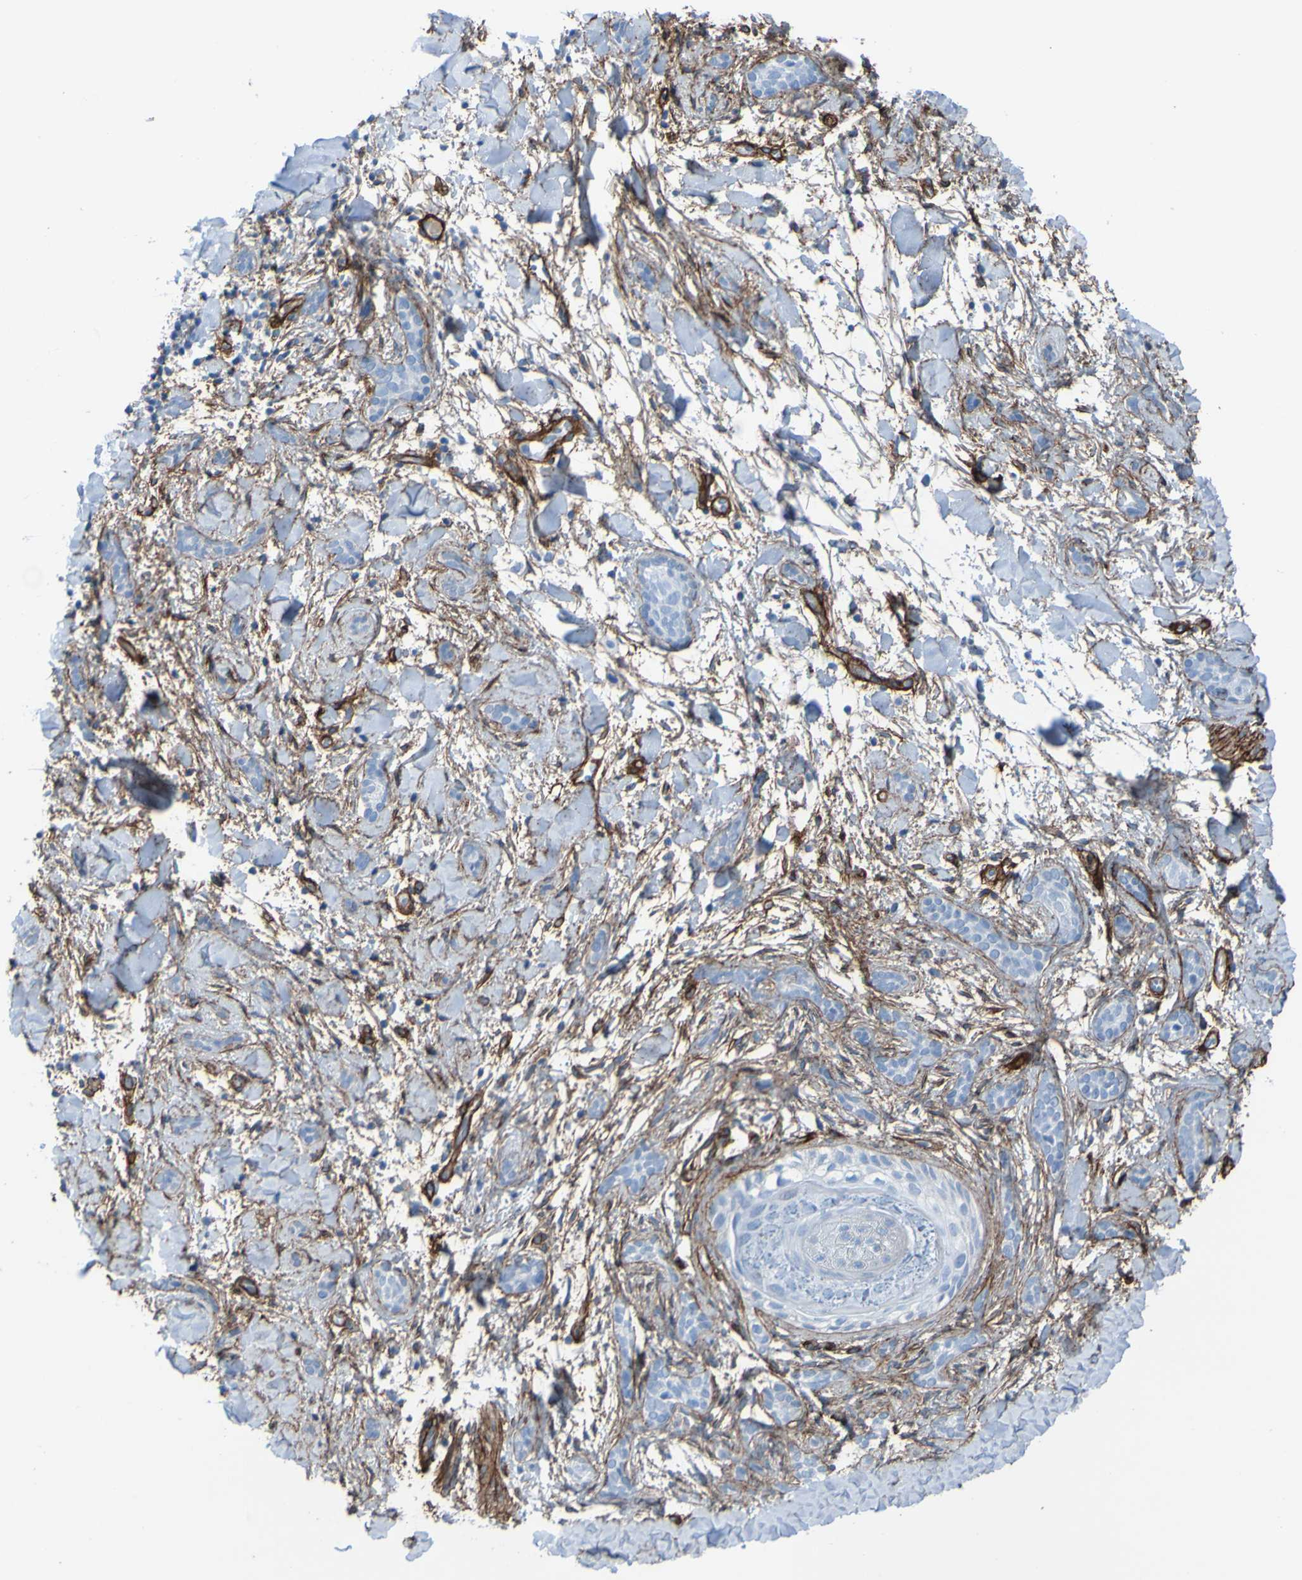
{"staining": {"intensity": "negative", "quantity": "none", "location": "none"}, "tissue": "skin cancer", "cell_type": "Tumor cells", "image_type": "cancer", "snomed": [{"axis": "morphology", "description": "Basal cell carcinoma"}, {"axis": "morphology", "description": "Adnexal tumor, benign"}, {"axis": "topography", "description": "Skin"}], "caption": "Immunohistochemistry micrograph of neoplastic tissue: human skin benign adnexal tumor stained with DAB (3,3'-diaminobenzidine) shows no significant protein positivity in tumor cells.", "gene": "COL4A2", "patient": {"sex": "female", "age": 42}}